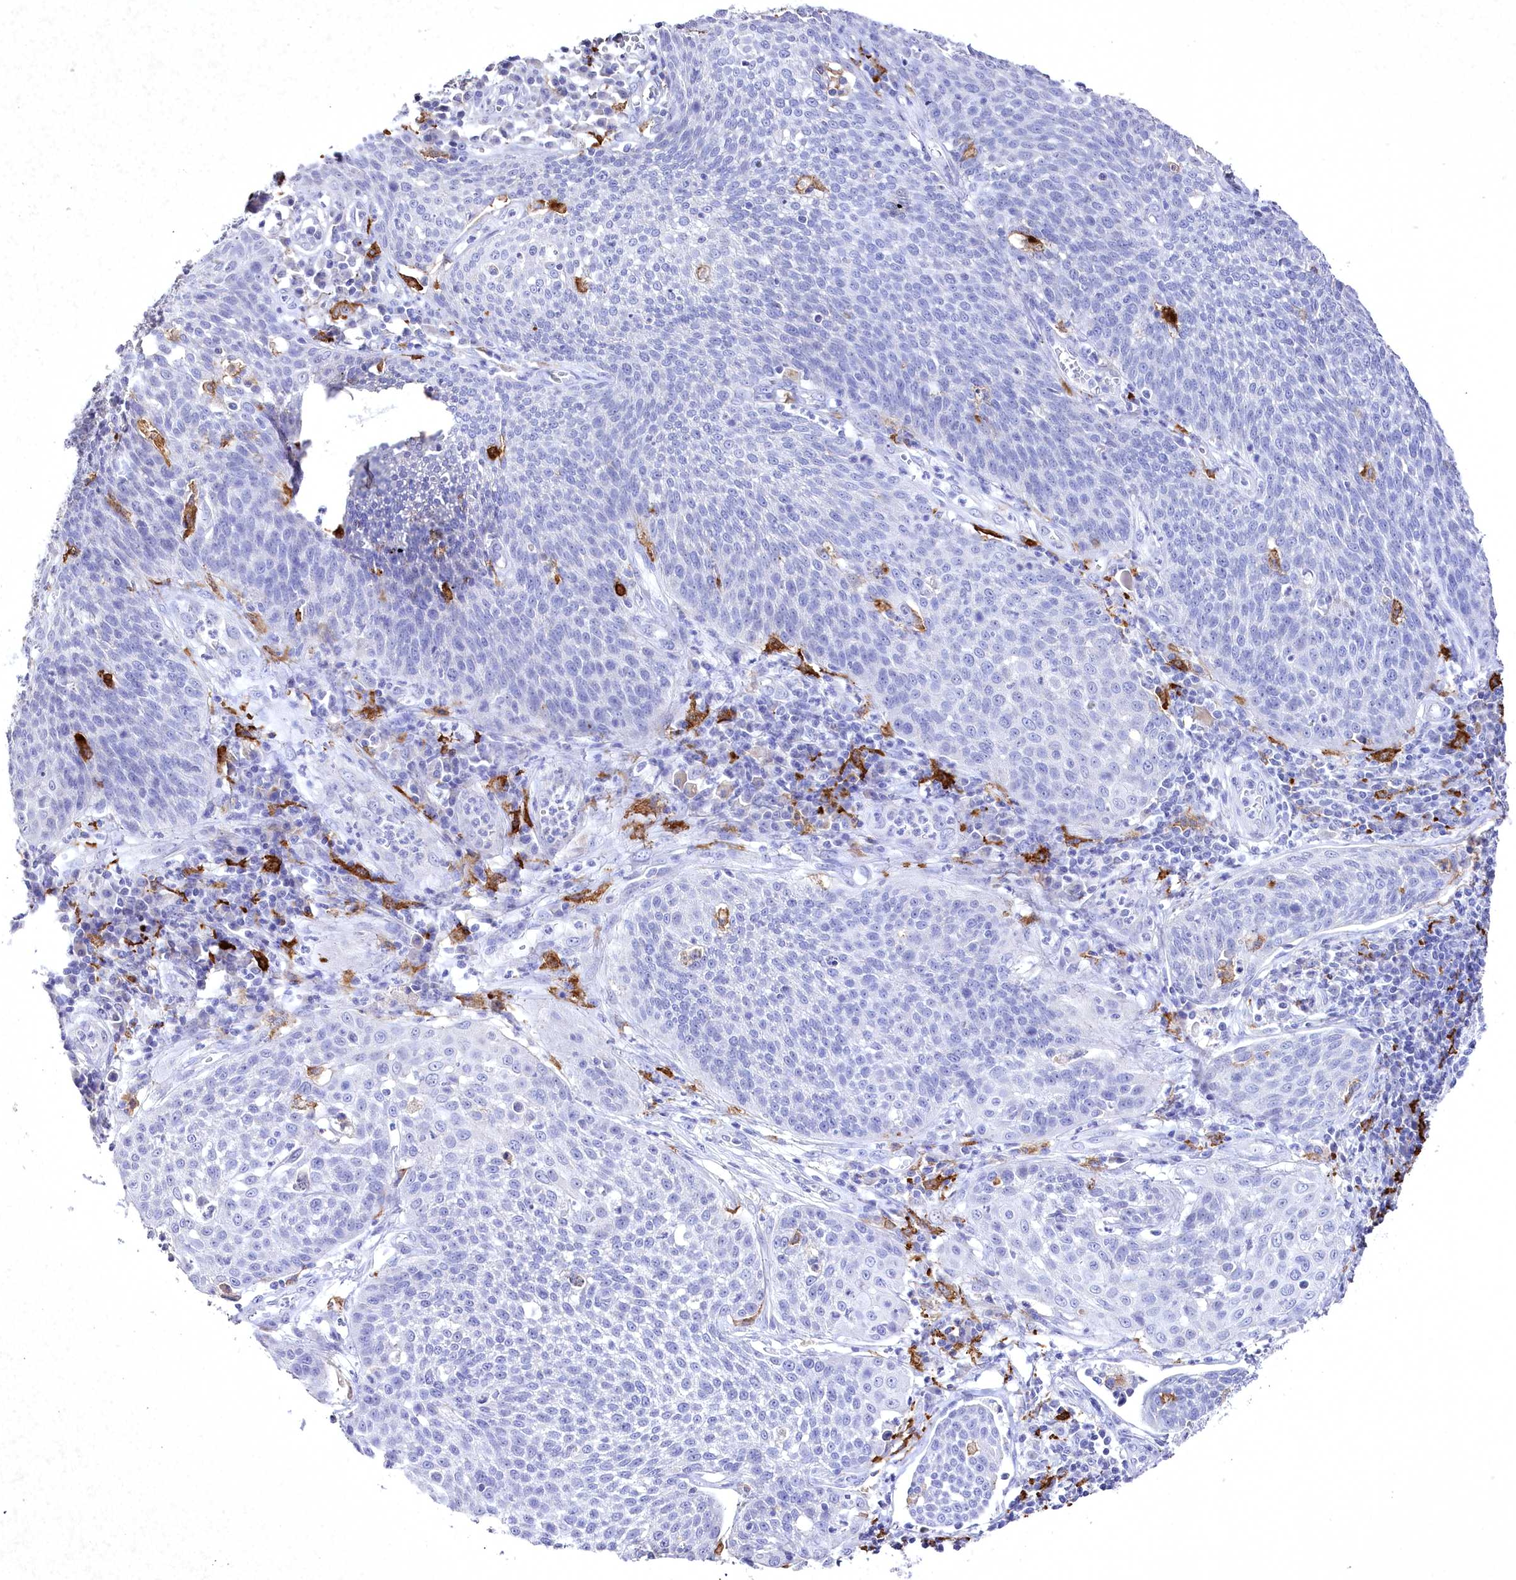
{"staining": {"intensity": "negative", "quantity": "none", "location": "none"}, "tissue": "cervical cancer", "cell_type": "Tumor cells", "image_type": "cancer", "snomed": [{"axis": "morphology", "description": "Squamous cell carcinoma, NOS"}, {"axis": "topography", "description": "Cervix"}], "caption": "This micrograph is of cervical cancer stained with immunohistochemistry to label a protein in brown with the nuclei are counter-stained blue. There is no expression in tumor cells.", "gene": "CLEC4M", "patient": {"sex": "female", "age": 34}}